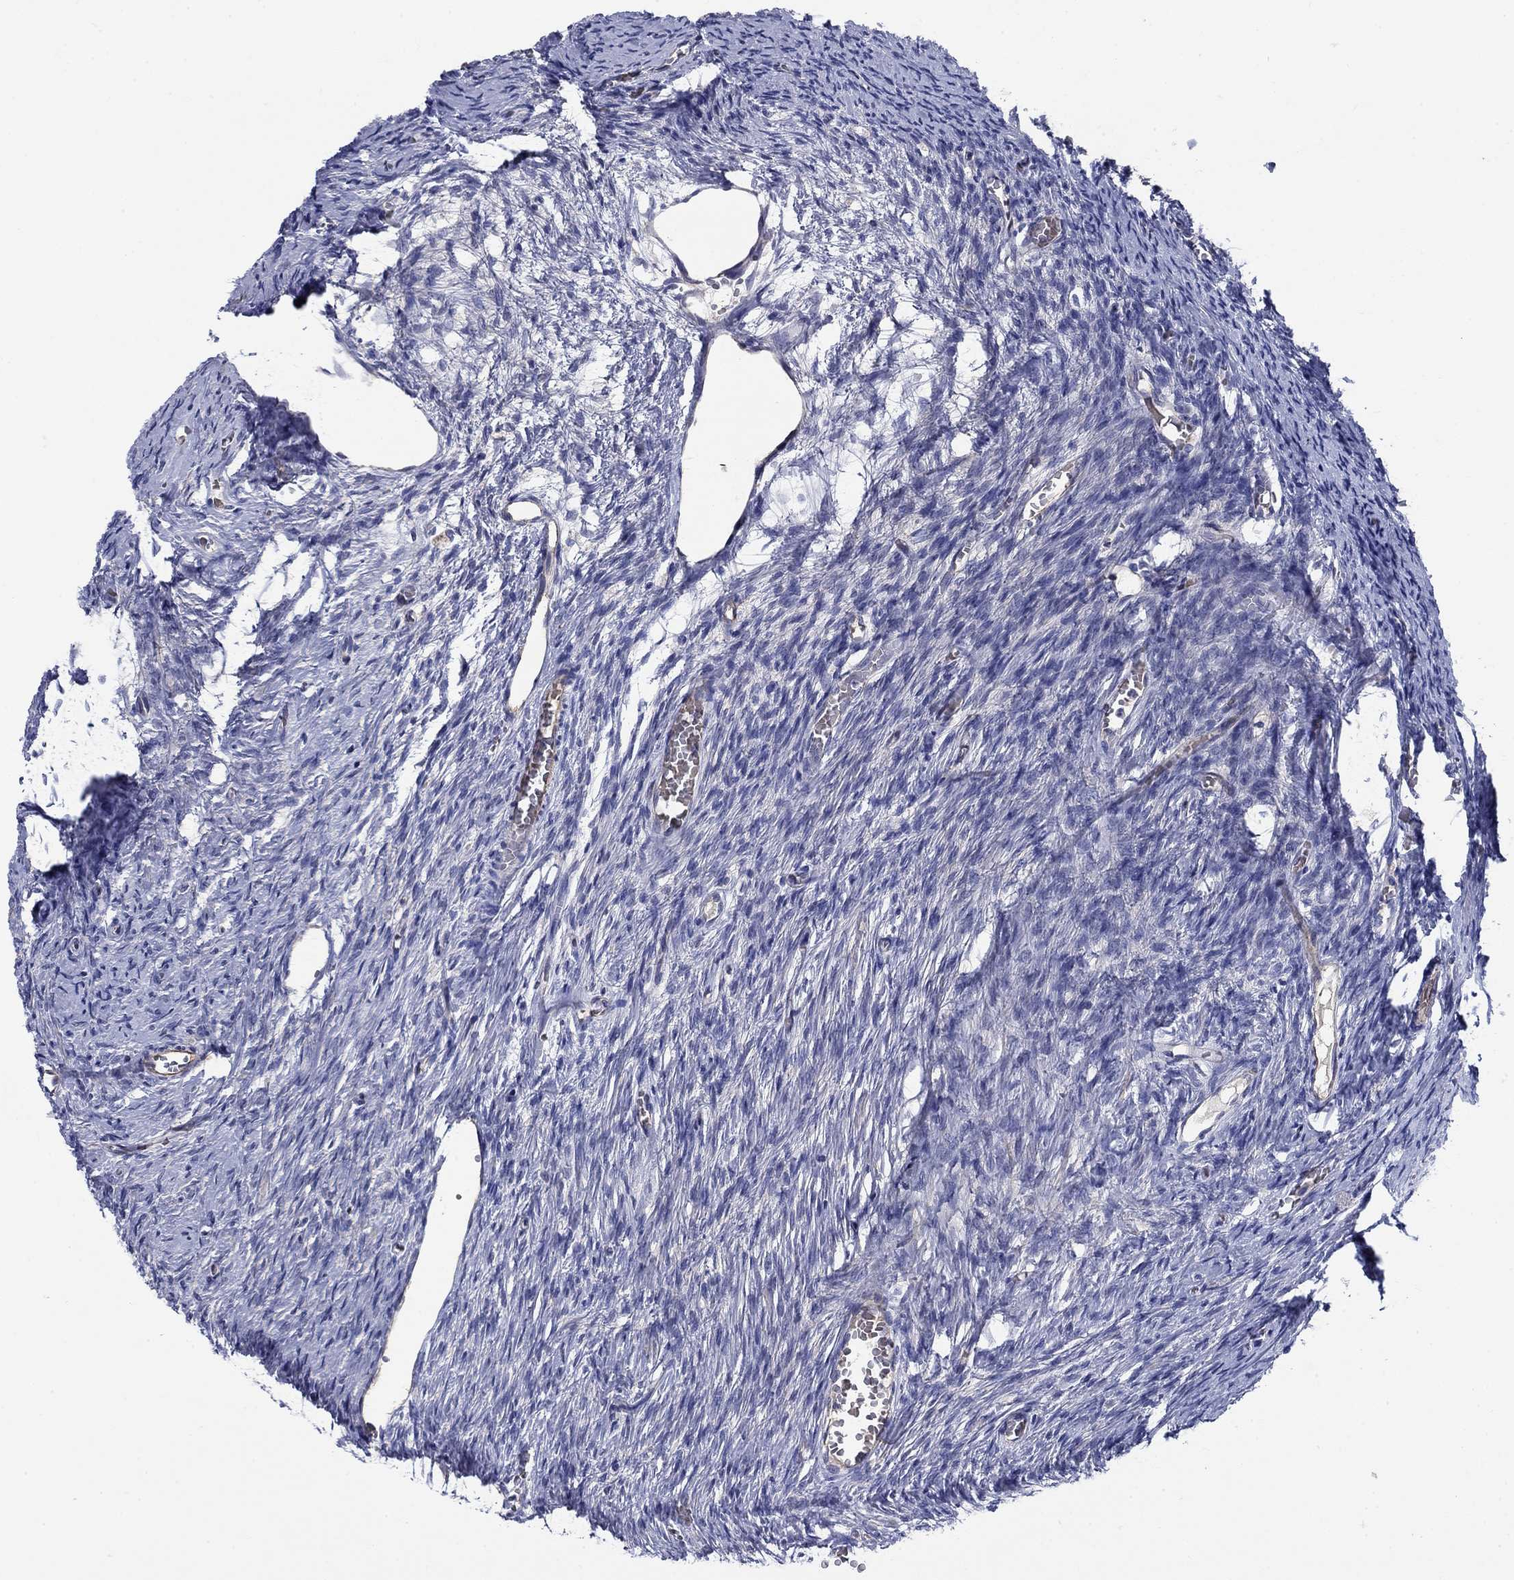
{"staining": {"intensity": "negative", "quantity": "none", "location": "none"}, "tissue": "ovary", "cell_type": "Ovarian stroma cells", "image_type": "normal", "snomed": [{"axis": "morphology", "description": "Normal tissue, NOS"}, {"axis": "topography", "description": "Ovary"}], "caption": "High power microscopy image of an immunohistochemistry (IHC) image of normal ovary, revealing no significant staining in ovarian stroma cells.", "gene": "FLNC", "patient": {"sex": "female", "age": 39}}